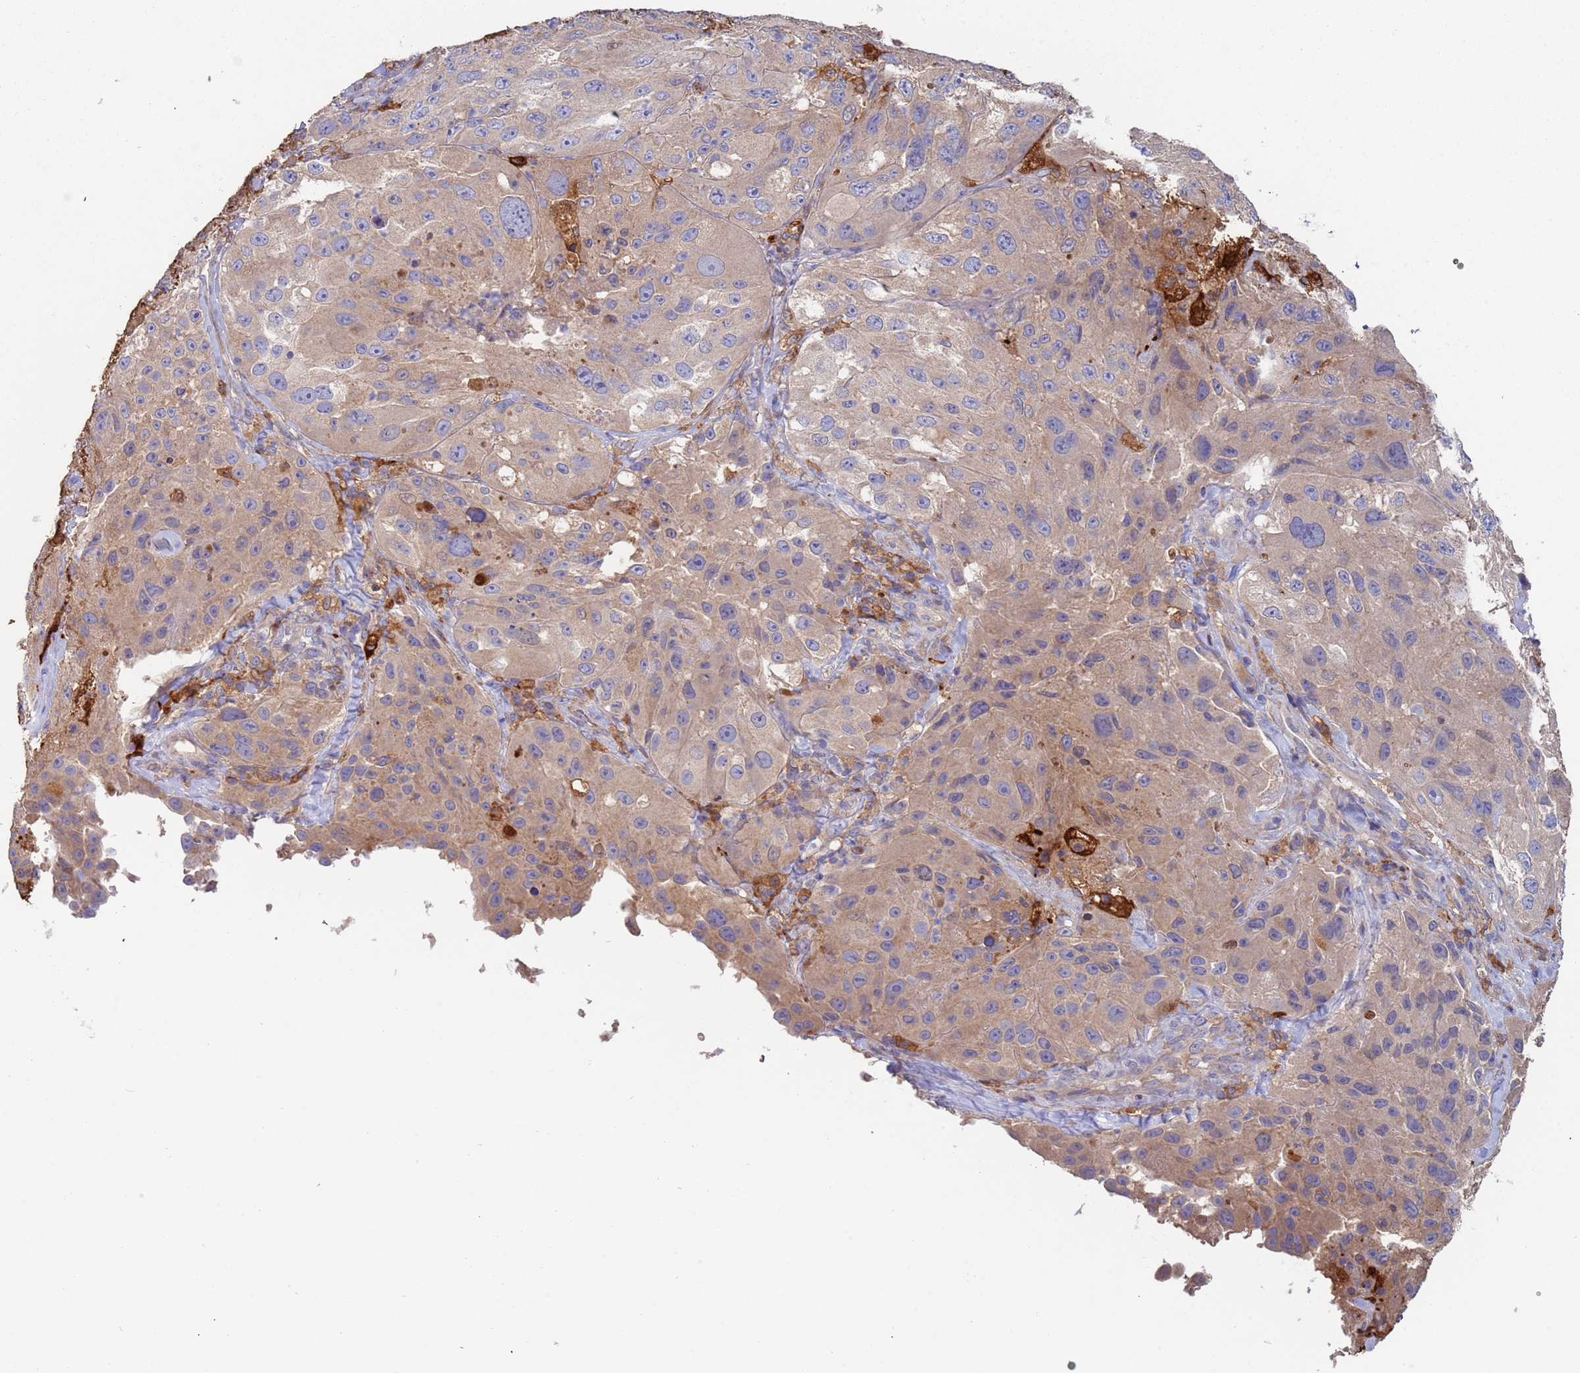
{"staining": {"intensity": "weak", "quantity": ">75%", "location": "cytoplasmic/membranous"}, "tissue": "melanoma", "cell_type": "Tumor cells", "image_type": "cancer", "snomed": [{"axis": "morphology", "description": "Malignant melanoma, Metastatic site"}, {"axis": "topography", "description": "Lymph node"}], "caption": "Immunohistochemistry (IHC) image of human melanoma stained for a protein (brown), which demonstrates low levels of weak cytoplasmic/membranous positivity in approximately >75% of tumor cells.", "gene": "MALRD1", "patient": {"sex": "male", "age": 62}}